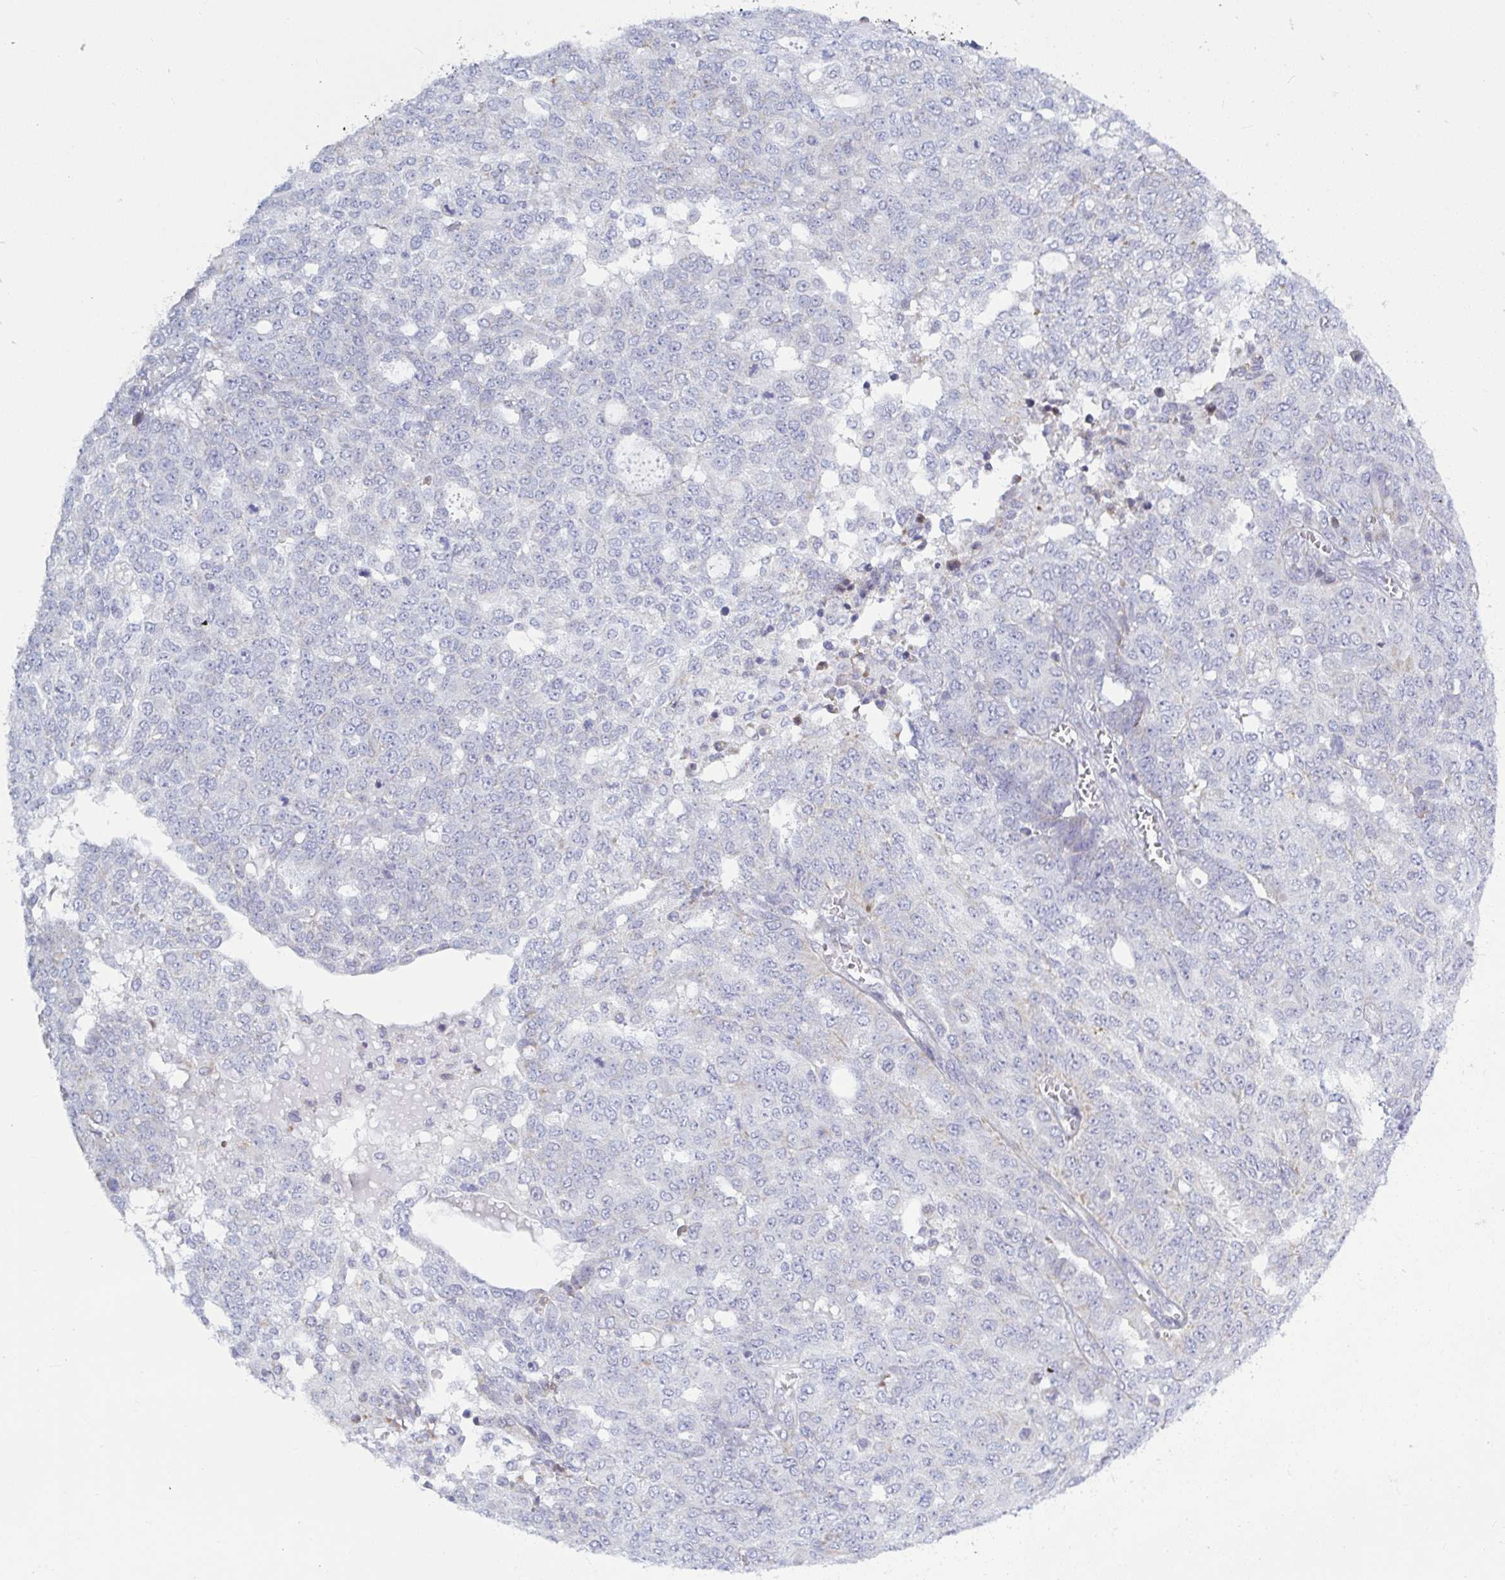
{"staining": {"intensity": "negative", "quantity": "none", "location": "none"}, "tissue": "ovarian cancer", "cell_type": "Tumor cells", "image_type": "cancer", "snomed": [{"axis": "morphology", "description": "Cystadenocarcinoma, serous, NOS"}, {"axis": "topography", "description": "Soft tissue"}, {"axis": "topography", "description": "Ovary"}], "caption": "This is a micrograph of immunohistochemistry (IHC) staining of ovarian cancer, which shows no positivity in tumor cells. The staining was performed using DAB (3,3'-diaminobenzidine) to visualize the protein expression in brown, while the nuclei were stained in blue with hematoxylin (Magnification: 20x).", "gene": "ATG9A", "patient": {"sex": "female", "age": 57}}